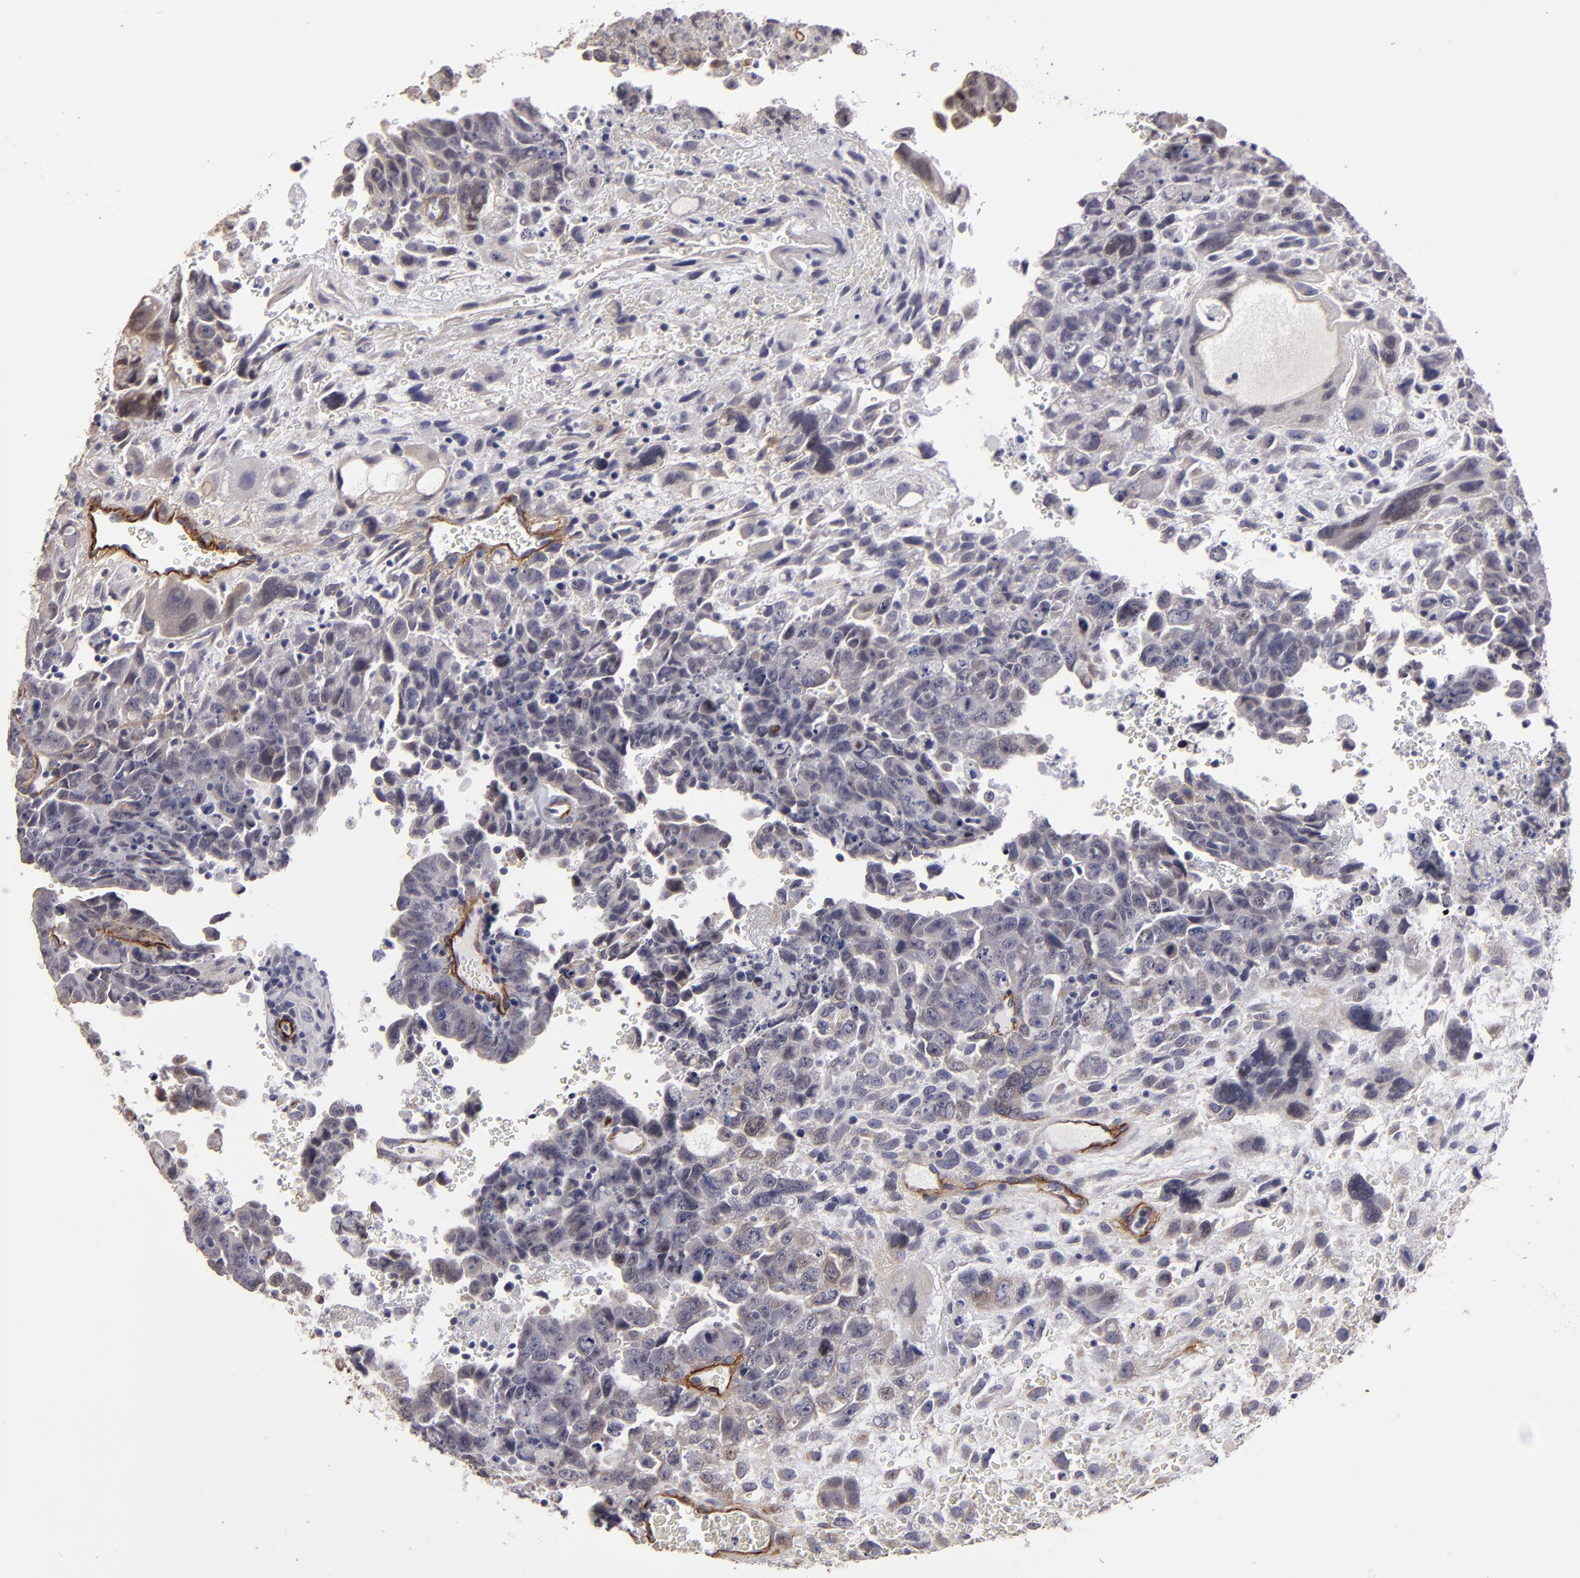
{"staining": {"intensity": "weak", "quantity": "<25%", "location": "cytoplasmic/membranous,nuclear"}, "tissue": "testis cancer", "cell_type": "Tumor cells", "image_type": "cancer", "snomed": [{"axis": "morphology", "description": "Carcinoma, Embryonal, NOS"}, {"axis": "topography", "description": "Testis"}], "caption": "Photomicrograph shows no protein expression in tumor cells of testis cancer (embryonal carcinoma) tissue.", "gene": "ZNF175", "patient": {"sex": "male", "age": 28}}